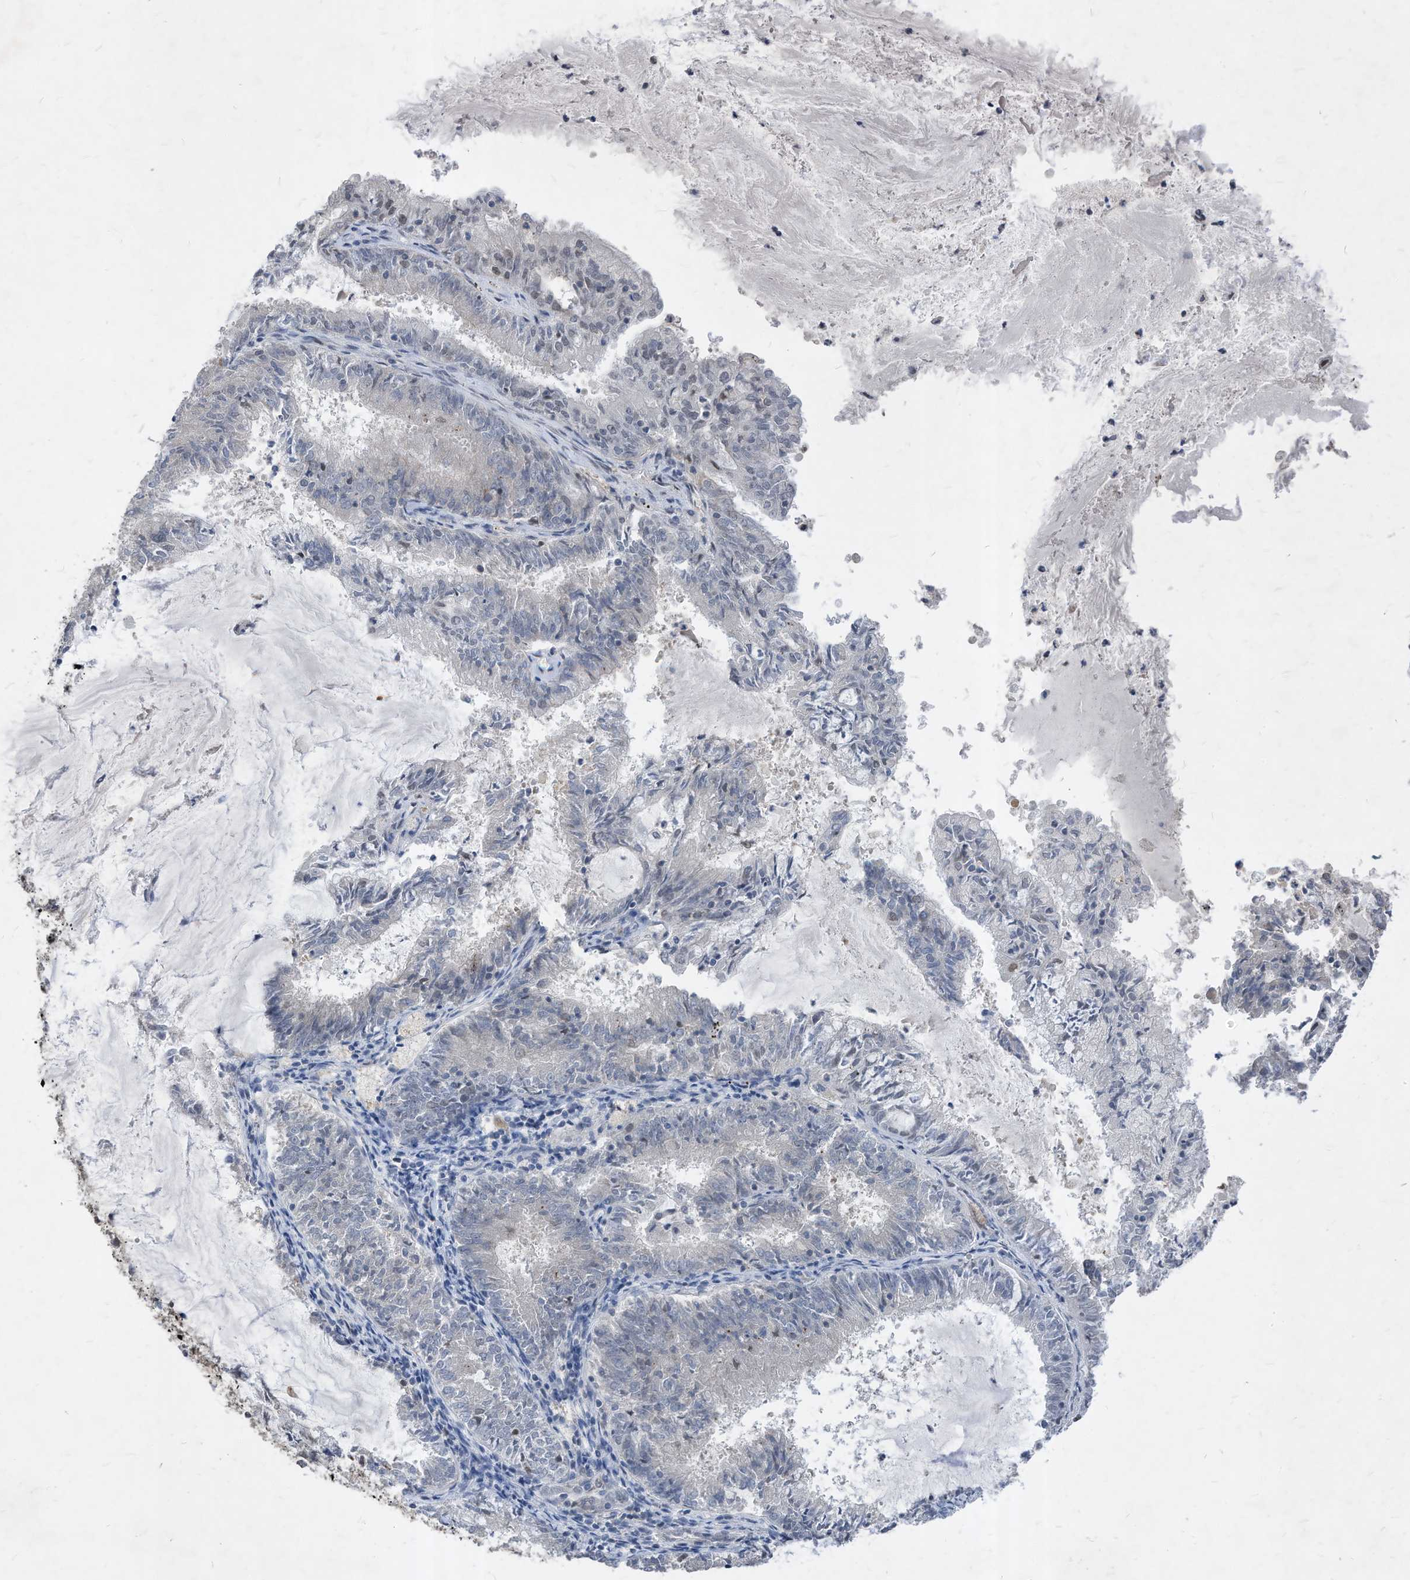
{"staining": {"intensity": "negative", "quantity": "none", "location": "none"}, "tissue": "endometrial cancer", "cell_type": "Tumor cells", "image_type": "cancer", "snomed": [{"axis": "morphology", "description": "Adenocarcinoma, NOS"}, {"axis": "topography", "description": "Endometrium"}], "caption": "Micrograph shows no protein positivity in tumor cells of endometrial cancer (adenocarcinoma) tissue.", "gene": "KPNB1", "patient": {"sex": "female", "age": 57}}